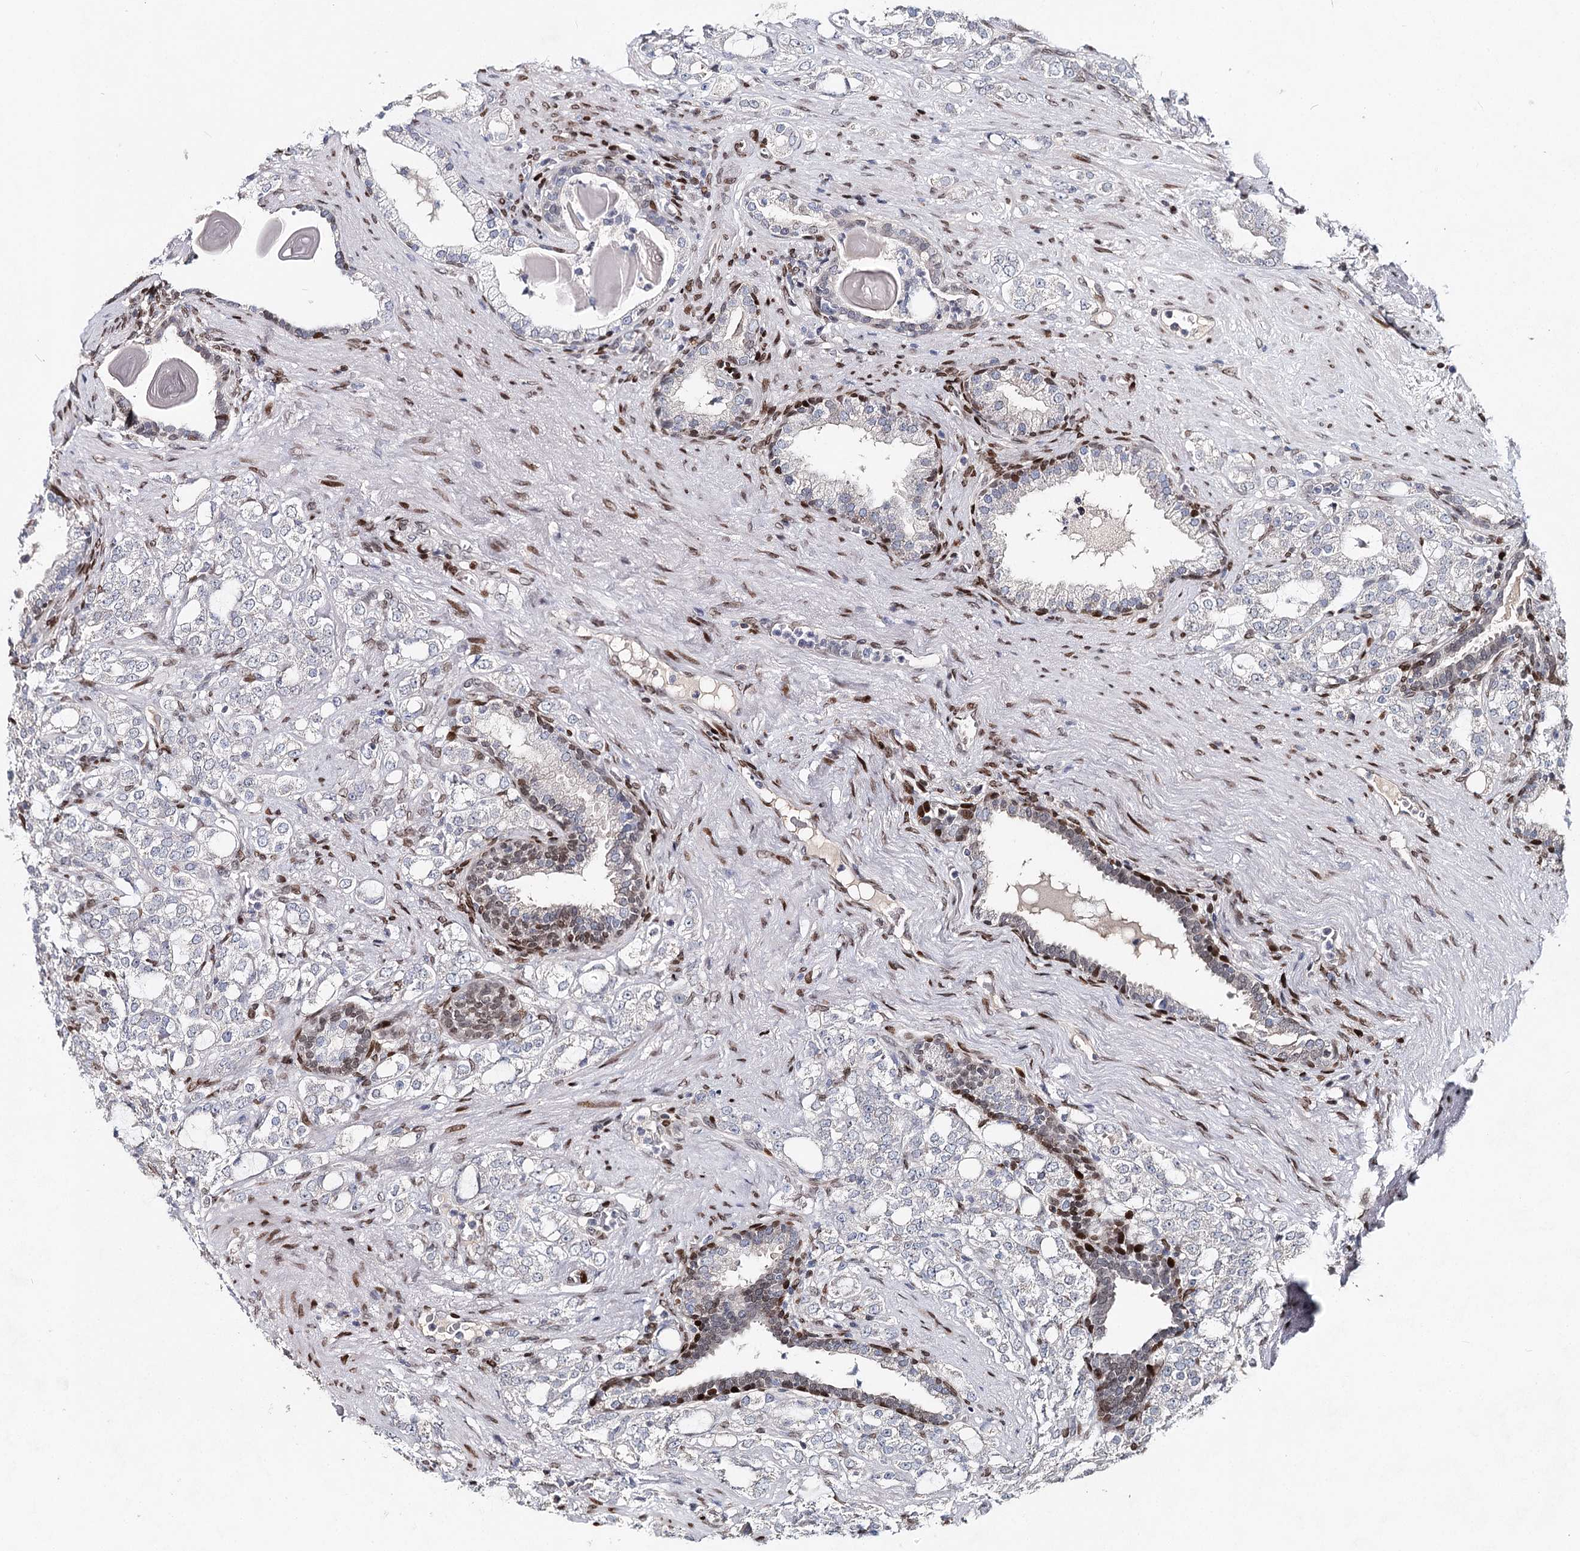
{"staining": {"intensity": "negative", "quantity": "none", "location": "none"}, "tissue": "prostate cancer", "cell_type": "Tumor cells", "image_type": "cancer", "snomed": [{"axis": "morphology", "description": "Adenocarcinoma, High grade"}, {"axis": "topography", "description": "Prostate"}], "caption": "Tumor cells show no significant protein positivity in prostate cancer (adenocarcinoma (high-grade)). (DAB immunohistochemistry visualized using brightfield microscopy, high magnification).", "gene": "FRMD4A", "patient": {"sex": "male", "age": 64}}